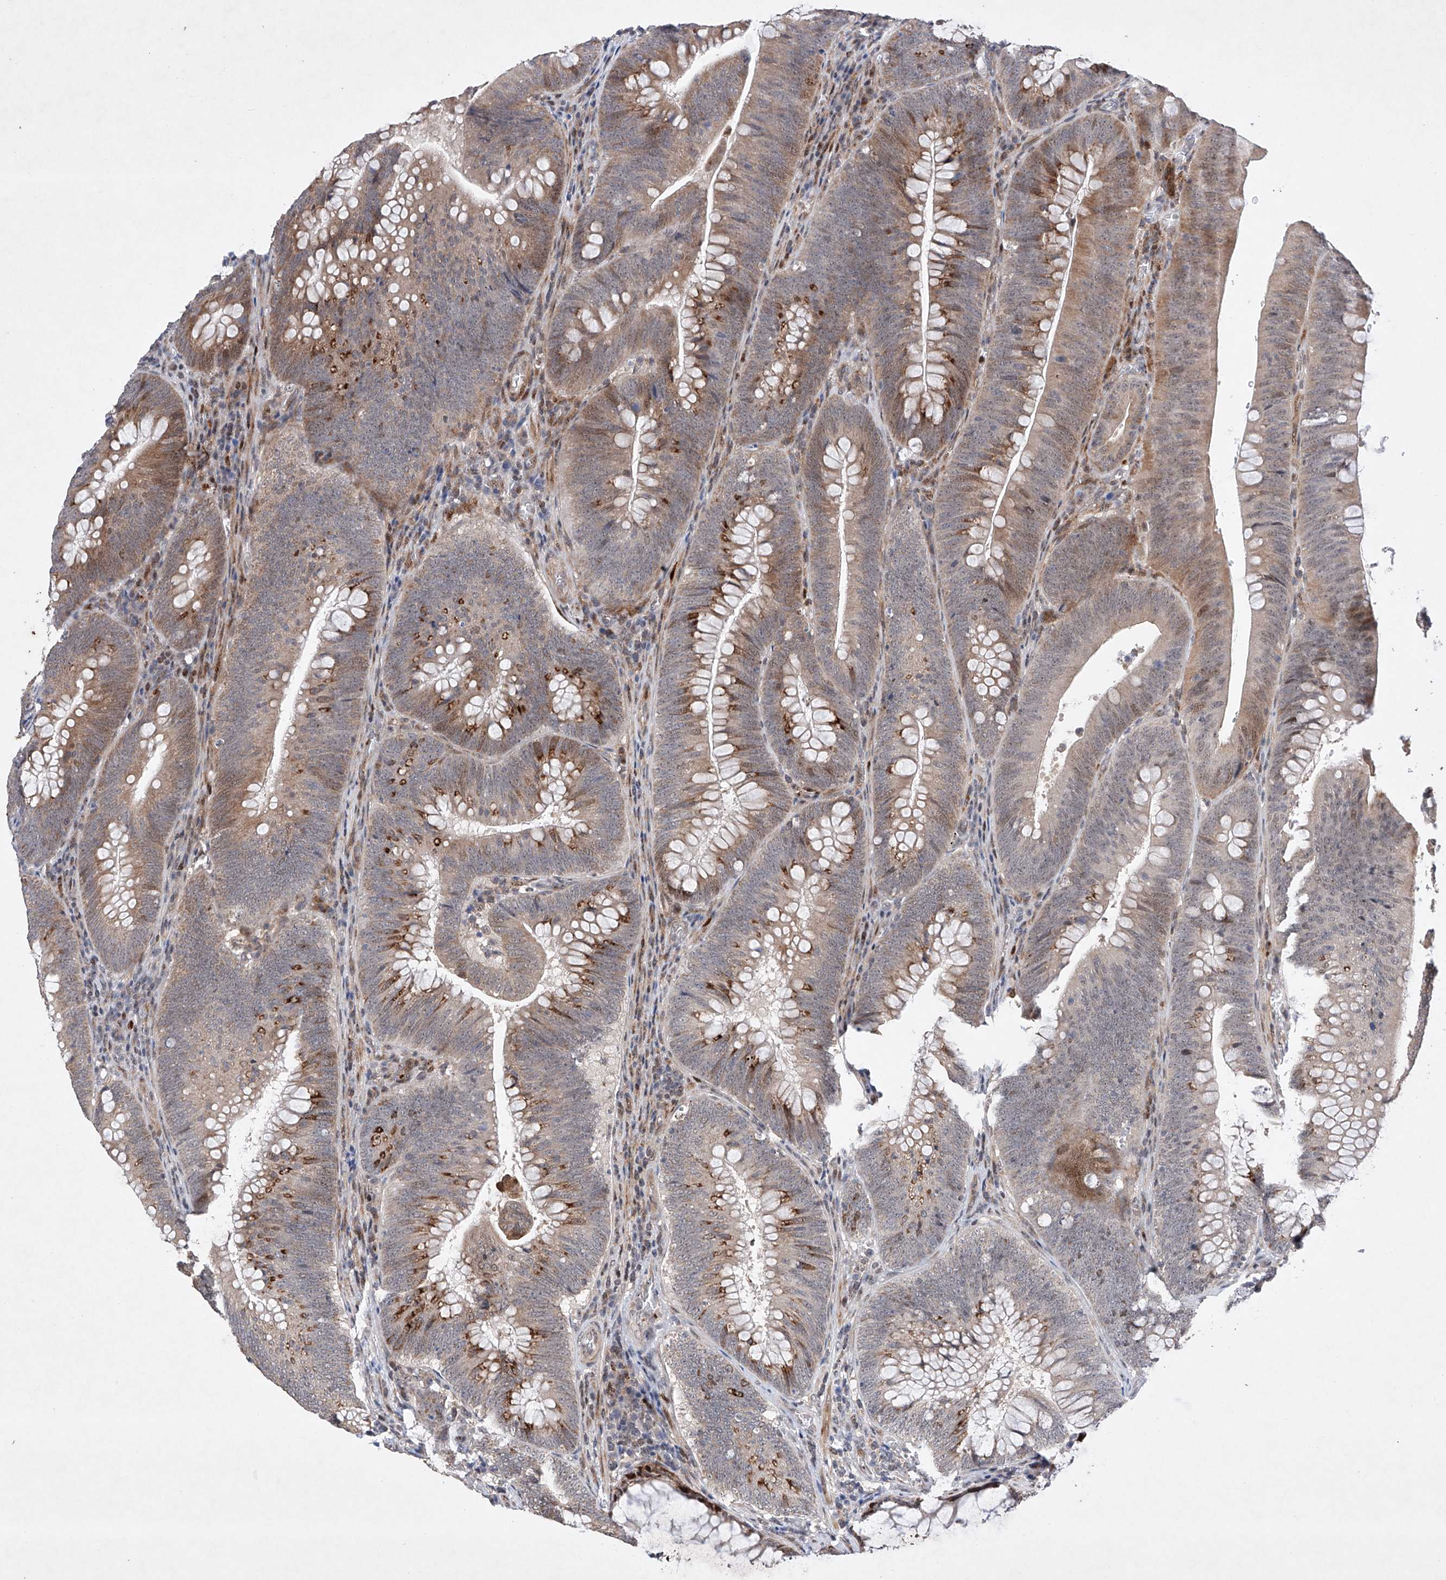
{"staining": {"intensity": "moderate", "quantity": "25%-75%", "location": "cytoplasmic/membranous"}, "tissue": "colorectal cancer", "cell_type": "Tumor cells", "image_type": "cancer", "snomed": [{"axis": "morphology", "description": "Normal tissue, NOS"}, {"axis": "topography", "description": "Colon"}], "caption": "A brown stain highlights moderate cytoplasmic/membranous expression of a protein in colorectal cancer tumor cells.", "gene": "AFG1L", "patient": {"sex": "female", "age": 82}}